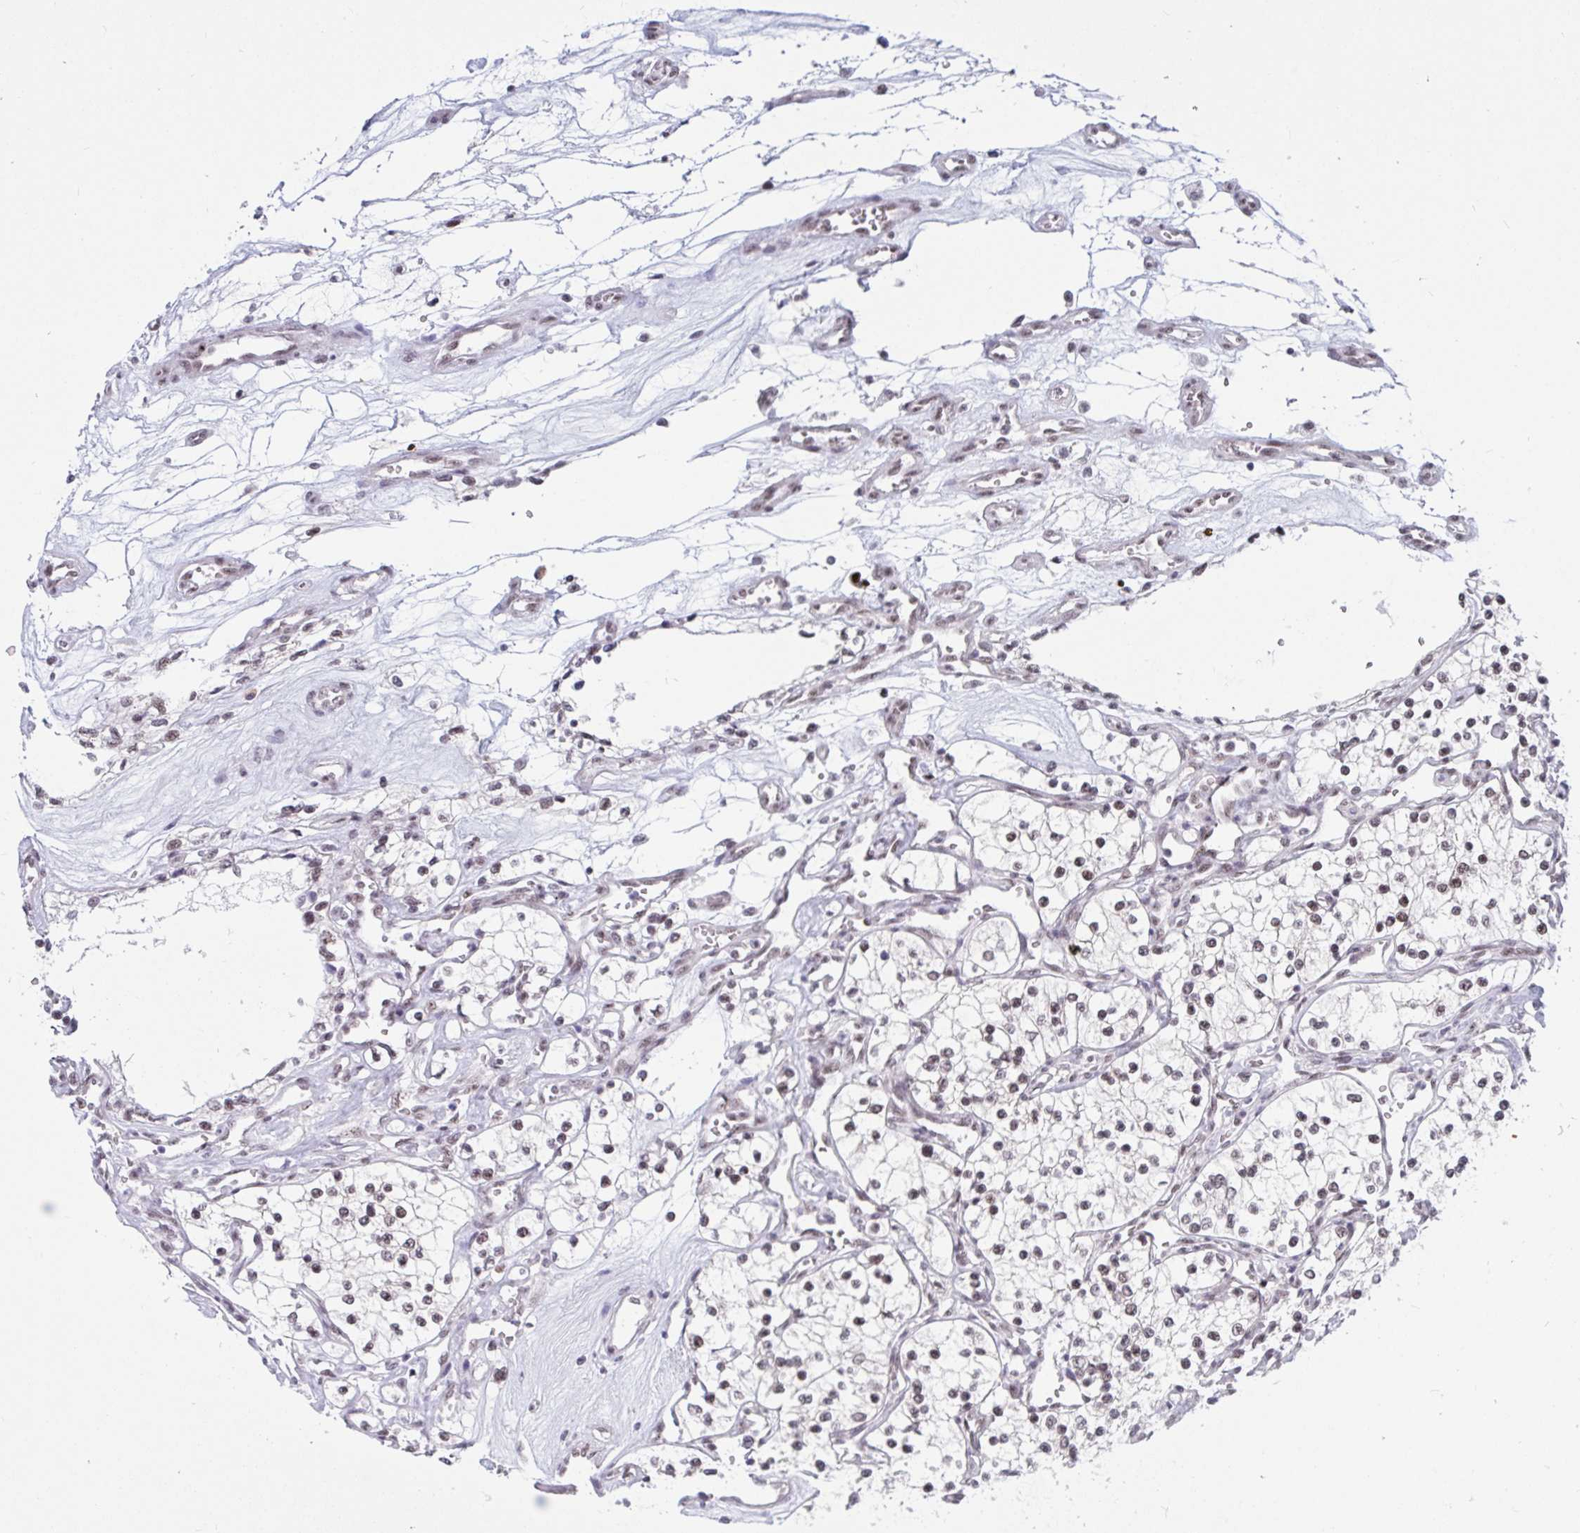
{"staining": {"intensity": "weak", "quantity": "25%-75%", "location": "nuclear"}, "tissue": "renal cancer", "cell_type": "Tumor cells", "image_type": "cancer", "snomed": [{"axis": "morphology", "description": "Adenocarcinoma, NOS"}, {"axis": "topography", "description": "Kidney"}], "caption": "High-magnification brightfield microscopy of adenocarcinoma (renal) stained with DAB (brown) and counterstained with hematoxylin (blue). tumor cells exhibit weak nuclear positivity is appreciated in about25%-75% of cells.", "gene": "PRR14", "patient": {"sex": "female", "age": 69}}